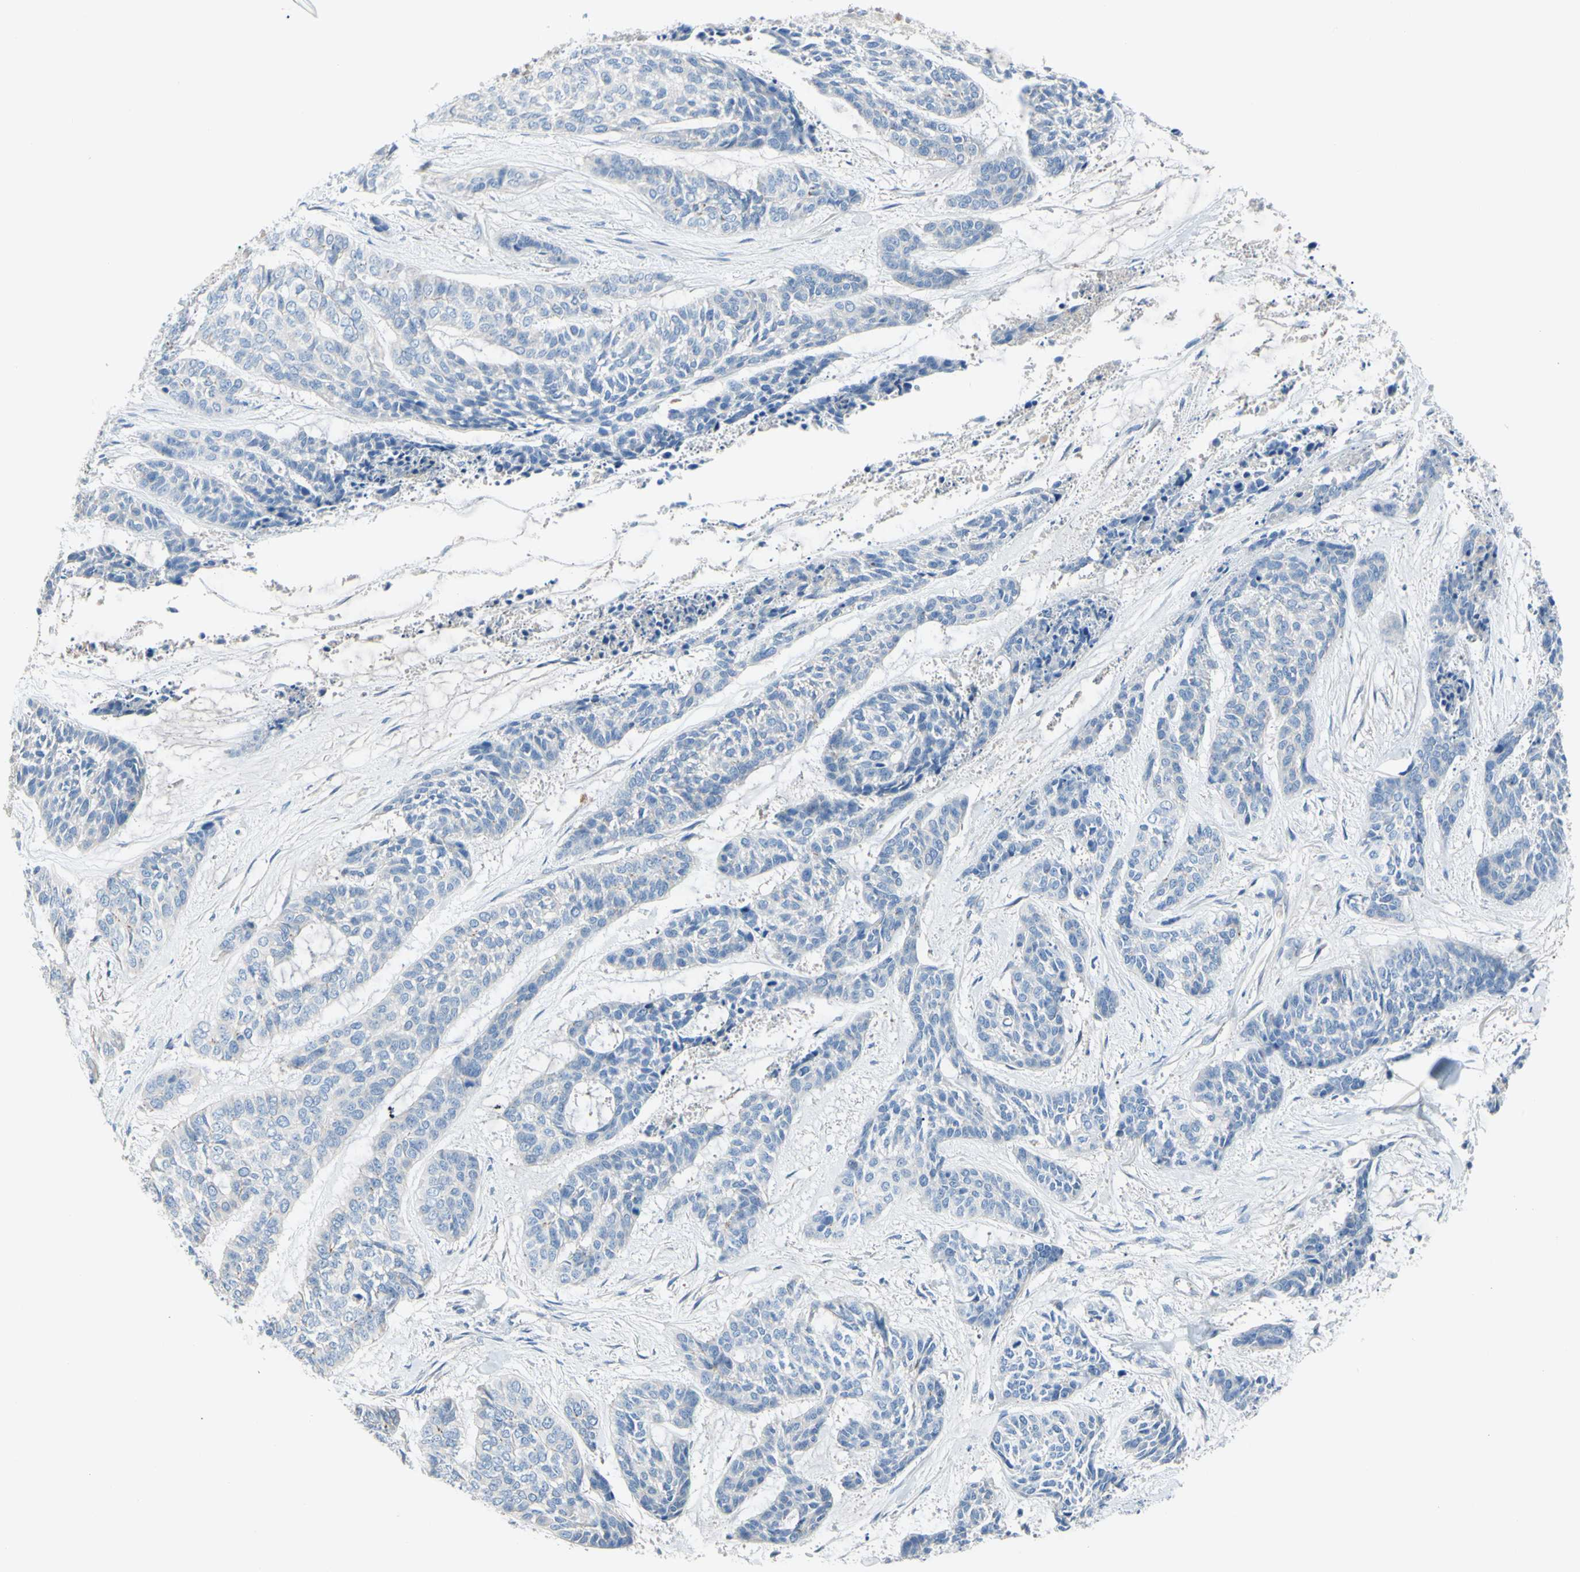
{"staining": {"intensity": "negative", "quantity": "none", "location": "none"}, "tissue": "skin cancer", "cell_type": "Tumor cells", "image_type": "cancer", "snomed": [{"axis": "morphology", "description": "Basal cell carcinoma"}, {"axis": "topography", "description": "Skin"}], "caption": "Immunohistochemical staining of human skin cancer (basal cell carcinoma) reveals no significant expression in tumor cells.", "gene": "TMEM59L", "patient": {"sex": "female", "age": 64}}